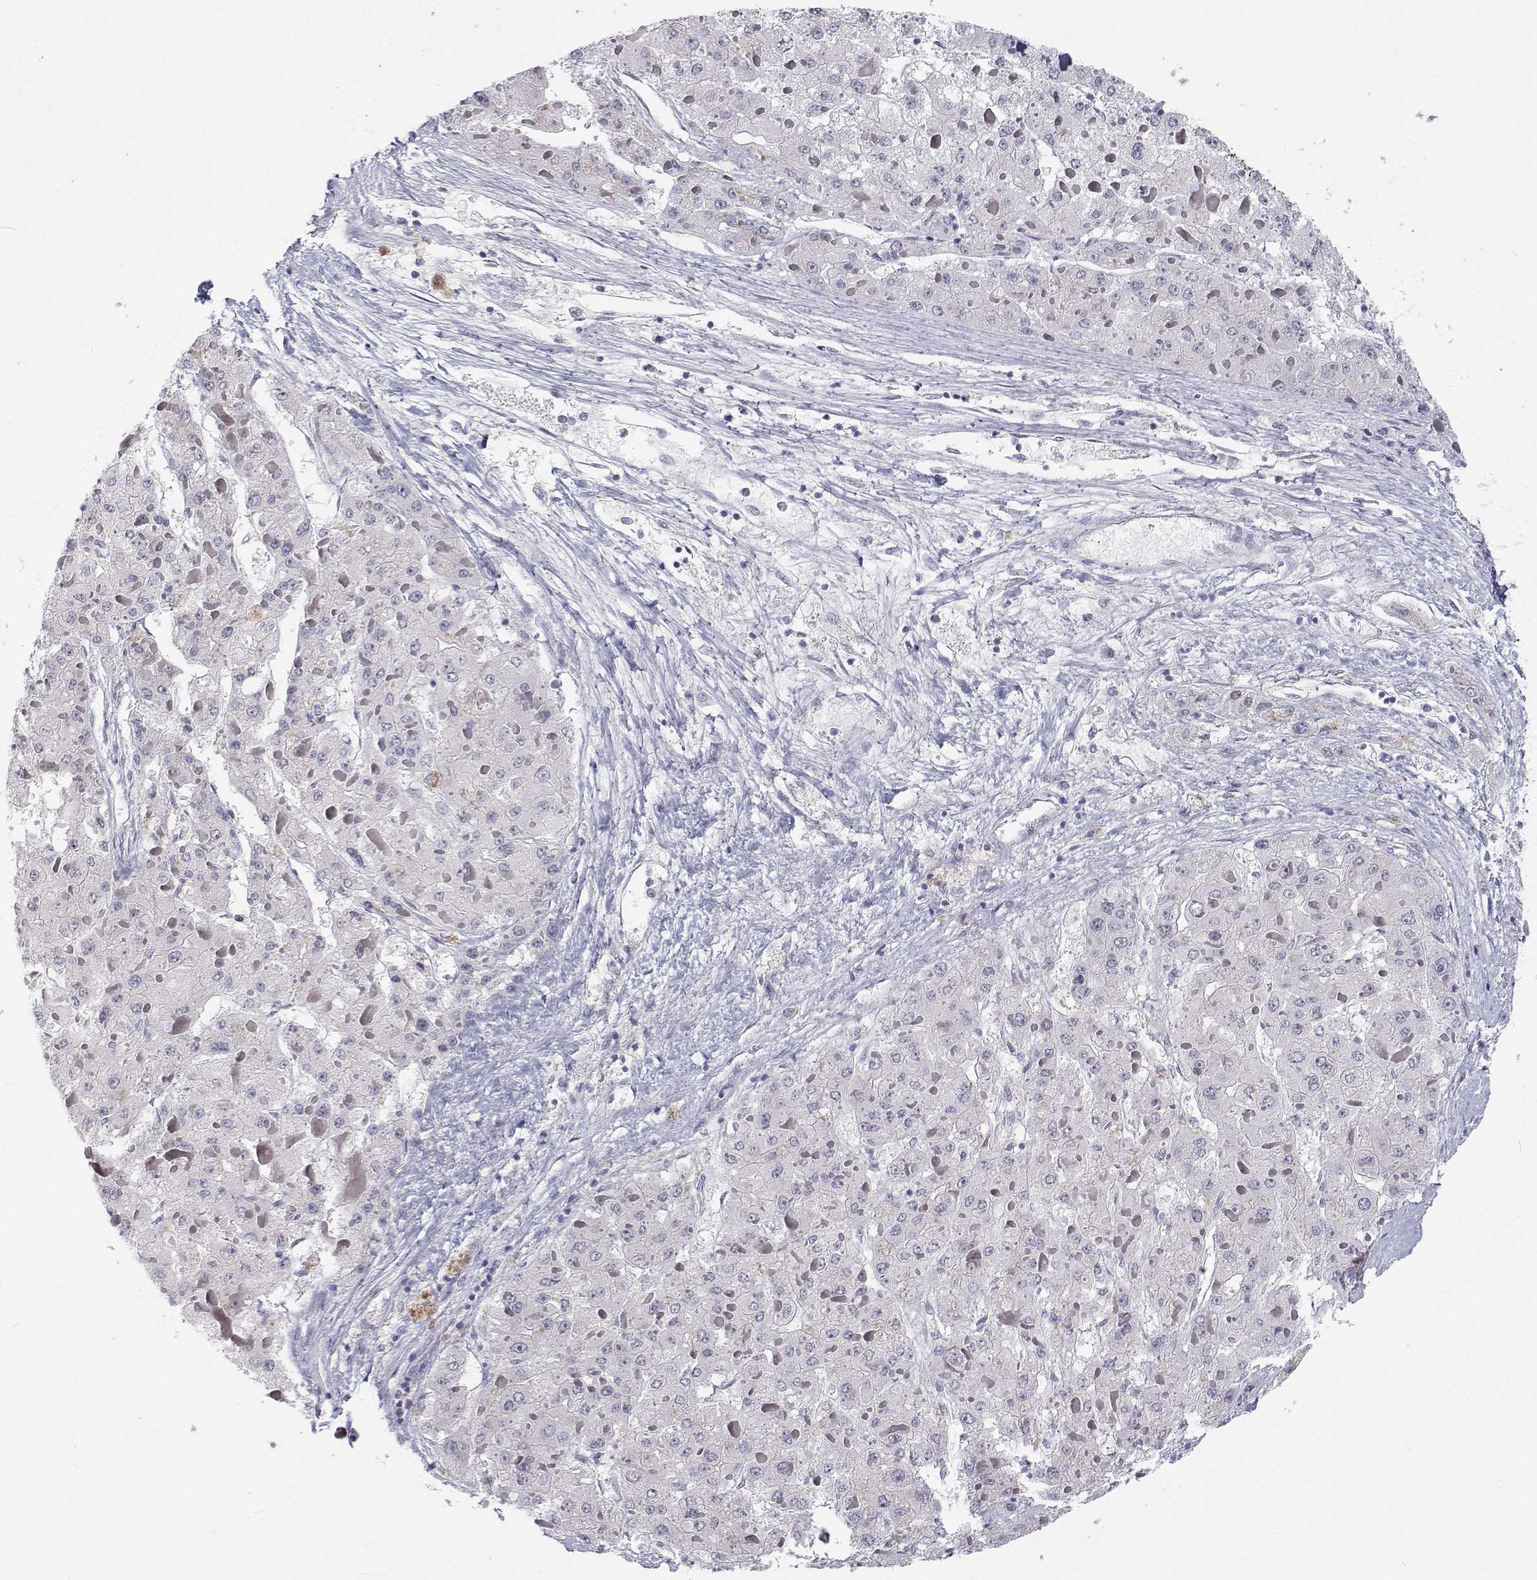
{"staining": {"intensity": "negative", "quantity": "none", "location": "none"}, "tissue": "liver cancer", "cell_type": "Tumor cells", "image_type": "cancer", "snomed": [{"axis": "morphology", "description": "Carcinoma, Hepatocellular, NOS"}, {"axis": "topography", "description": "Liver"}], "caption": "Human liver cancer stained for a protein using IHC displays no expression in tumor cells.", "gene": "MYPN", "patient": {"sex": "female", "age": 73}}